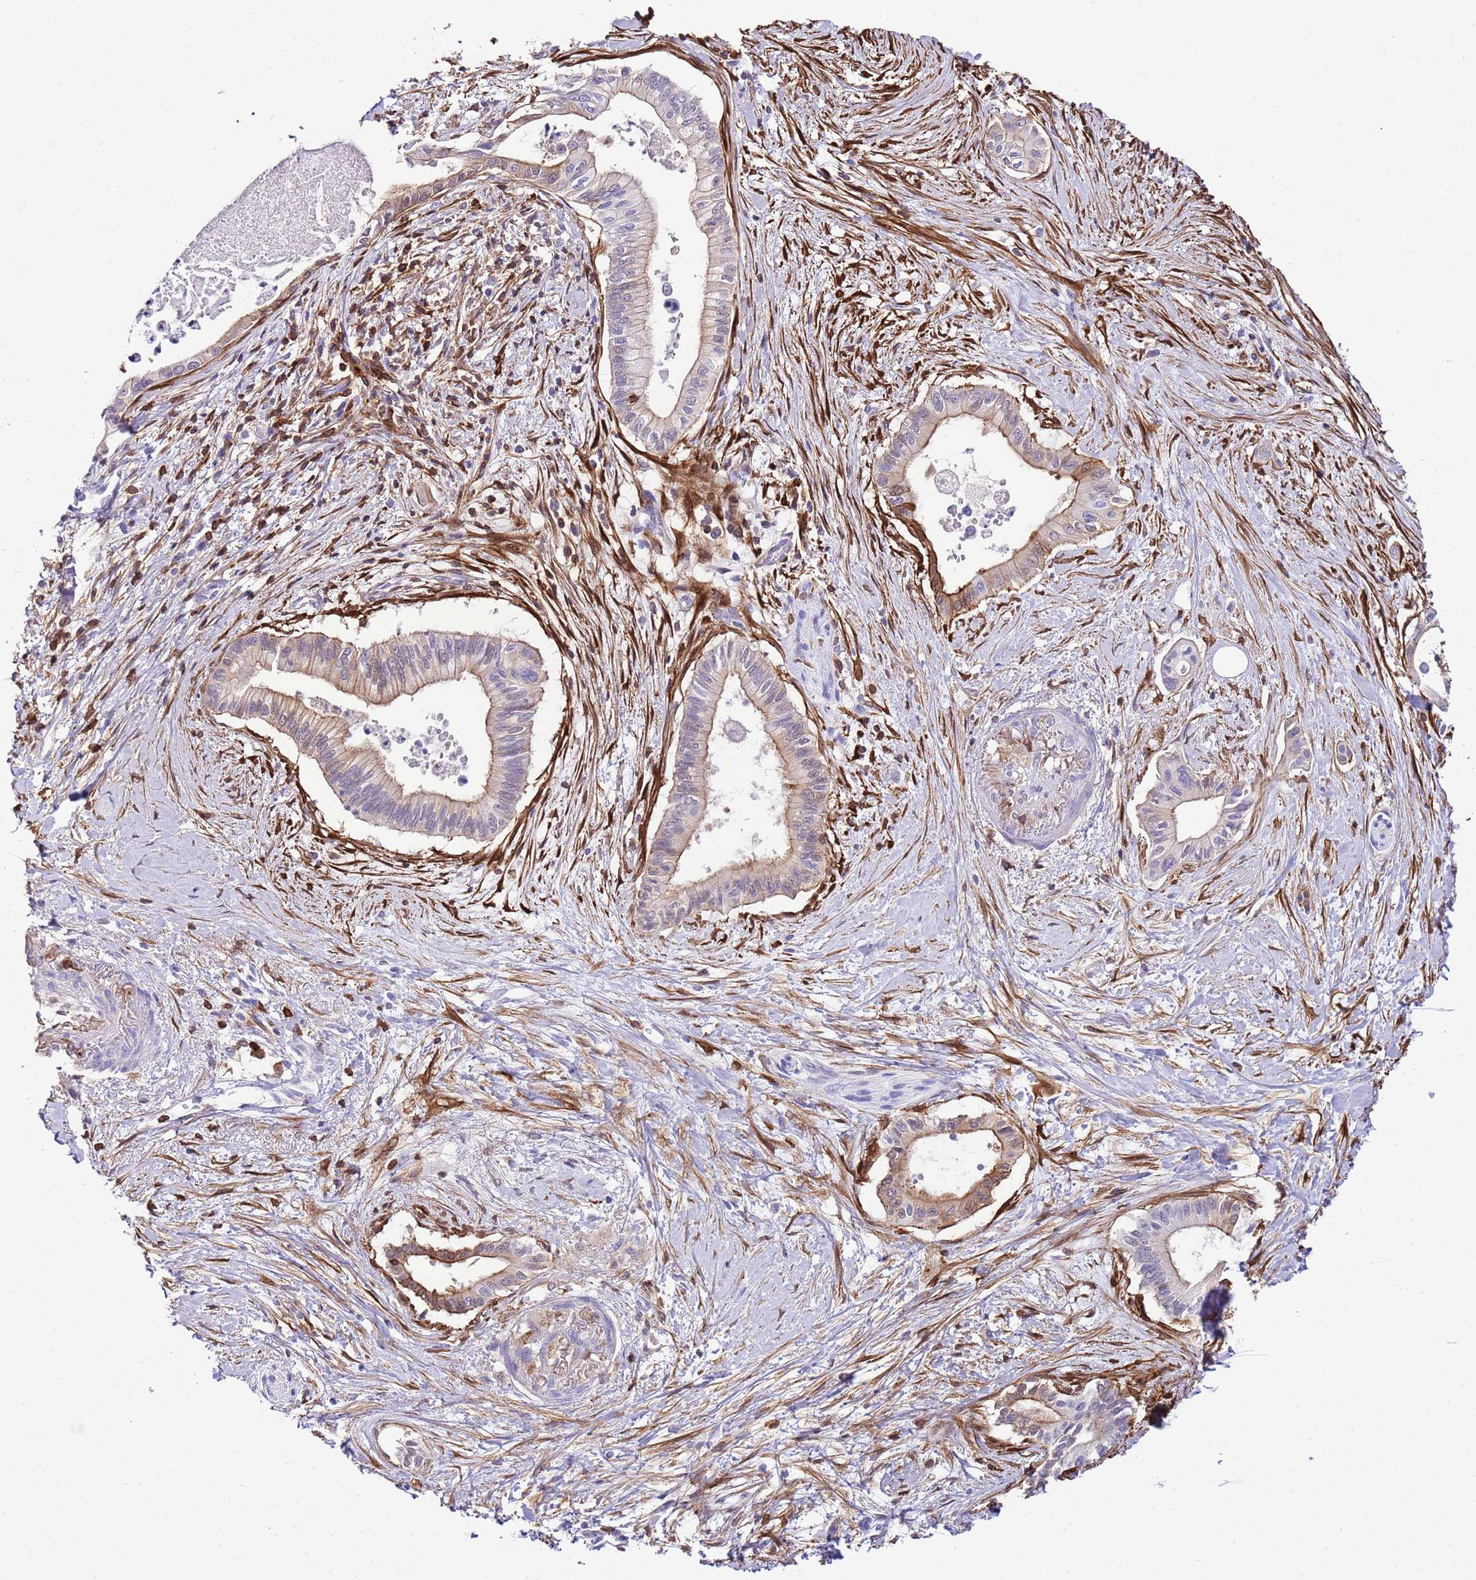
{"staining": {"intensity": "moderate", "quantity": "<25%", "location": "cytoplasmic/membranous"}, "tissue": "pancreatic cancer", "cell_type": "Tumor cells", "image_type": "cancer", "snomed": [{"axis": "morphology", "description": "Adenocarcinoma, NOS"}, {"axis": "topography", "description": "Pancreas"}], "caption": "This image shows immunohistochemistry (IHC) staining of human pancreatic cancer (adenocarcinoma), with low moderate cytoplasmic/membranous positivity in about <25% of tumor cells.", "gene": "CNN2", "patient": {"sex": "male", "age": 78}}